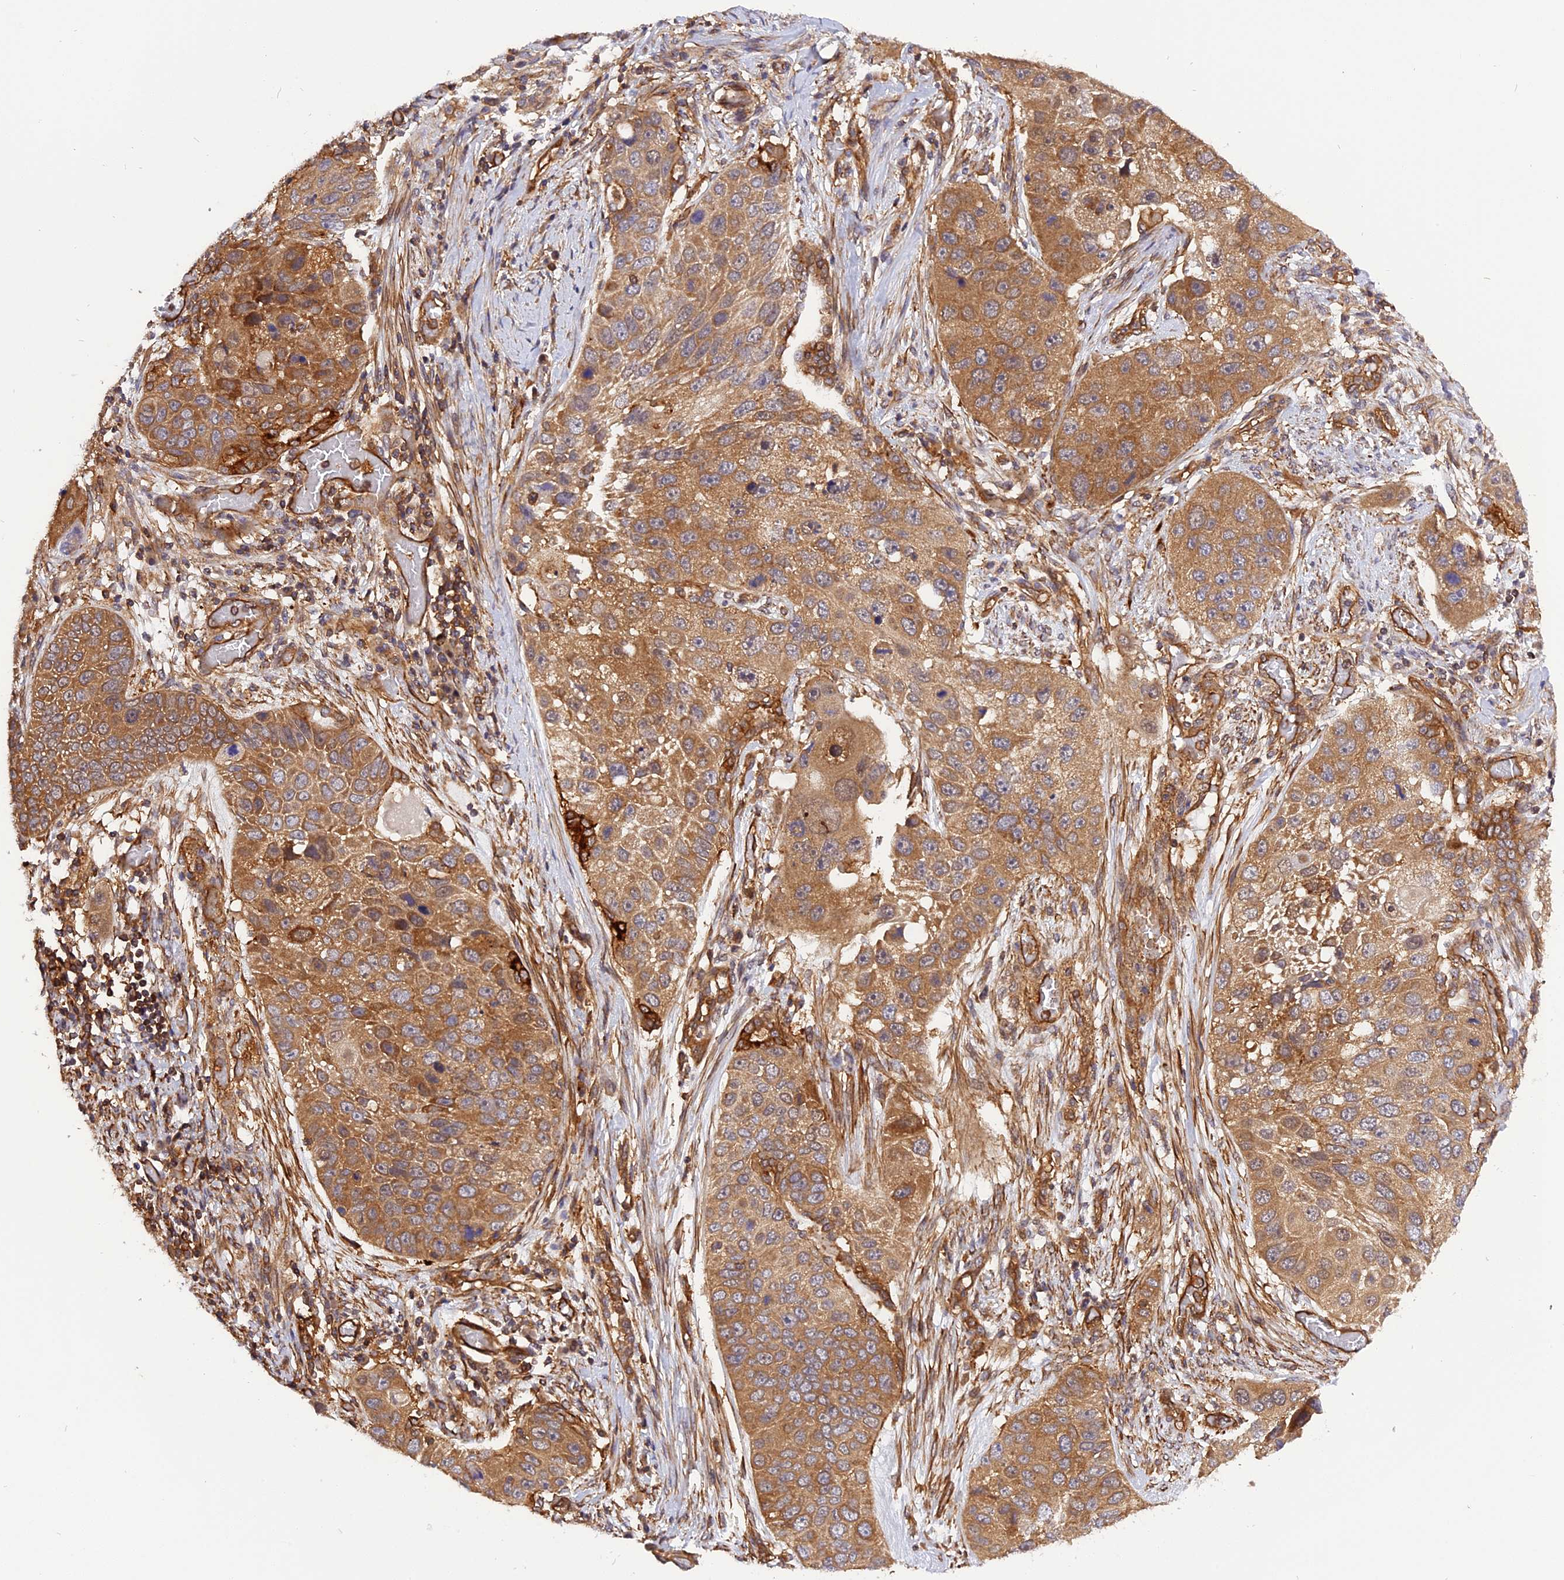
{"staining": {"intensity": "moderate", "quantity": "25%-75%", "location": "cytoplasmic/membranous"}, "tissue": "lung cancer", "cell_type": "Tumor cells", "image_type": "cancer", "snomed": [{"axis": "morphology", "description": "Adenocarcinoma, NOS"}, {"axis": "topography", "description": "Lung"}], "caption": "IHC histopathology image of human lung adenocarcinoma stained for a protein (brown), which shows medium levels of moderate cytoplasmic/membranous positivity in about 25%-75% of tumor cells.", "gene": "C5orf22", "patient": {"sex": "male", "age": 64}}